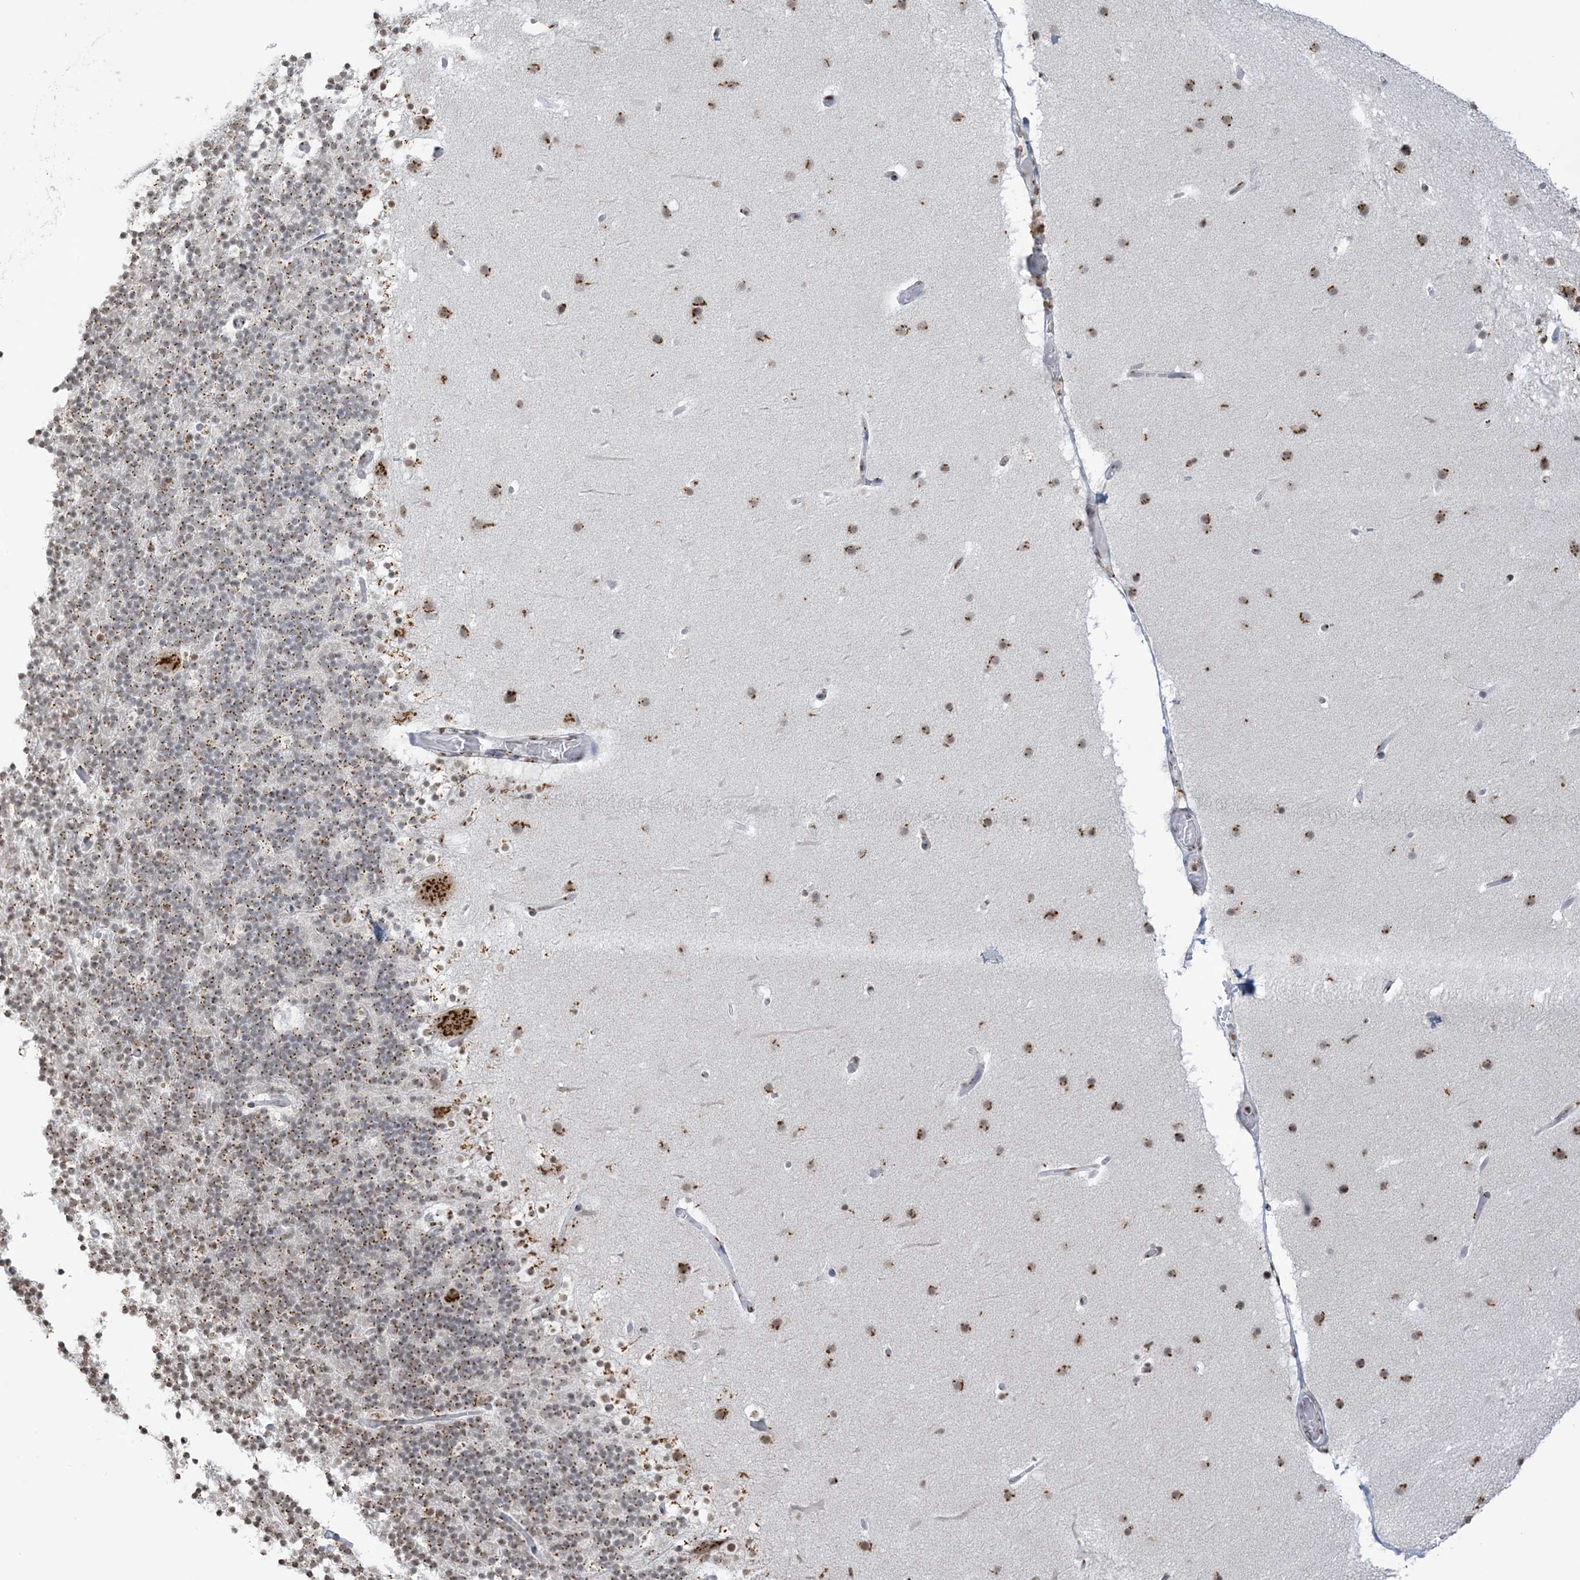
{"staining": {"intensity": "moderate", "quantity": ">75%", "location": "cytoplasmic/membranous,nuclear"}, "tissue": "cerebellum", "cell_type": "Cells in granular layer", "image_type": "normal", "snomed": [{"axis": "morphology", "description": "Normal tissue, NOS"}, {"axis": "topography", "description": "Cerebellum"}], "caption": "A histopathology image of cerebellum stained for a protein reveals moderate cytoplasmic/membranous,nuclear brown staining in cells in granular layer. Immunohistochemistry (ihc) stains the protein in brown and the nuclei are stained blue.", "gene": "GPR107", "patient": {"sex": "male", "age": 57}}